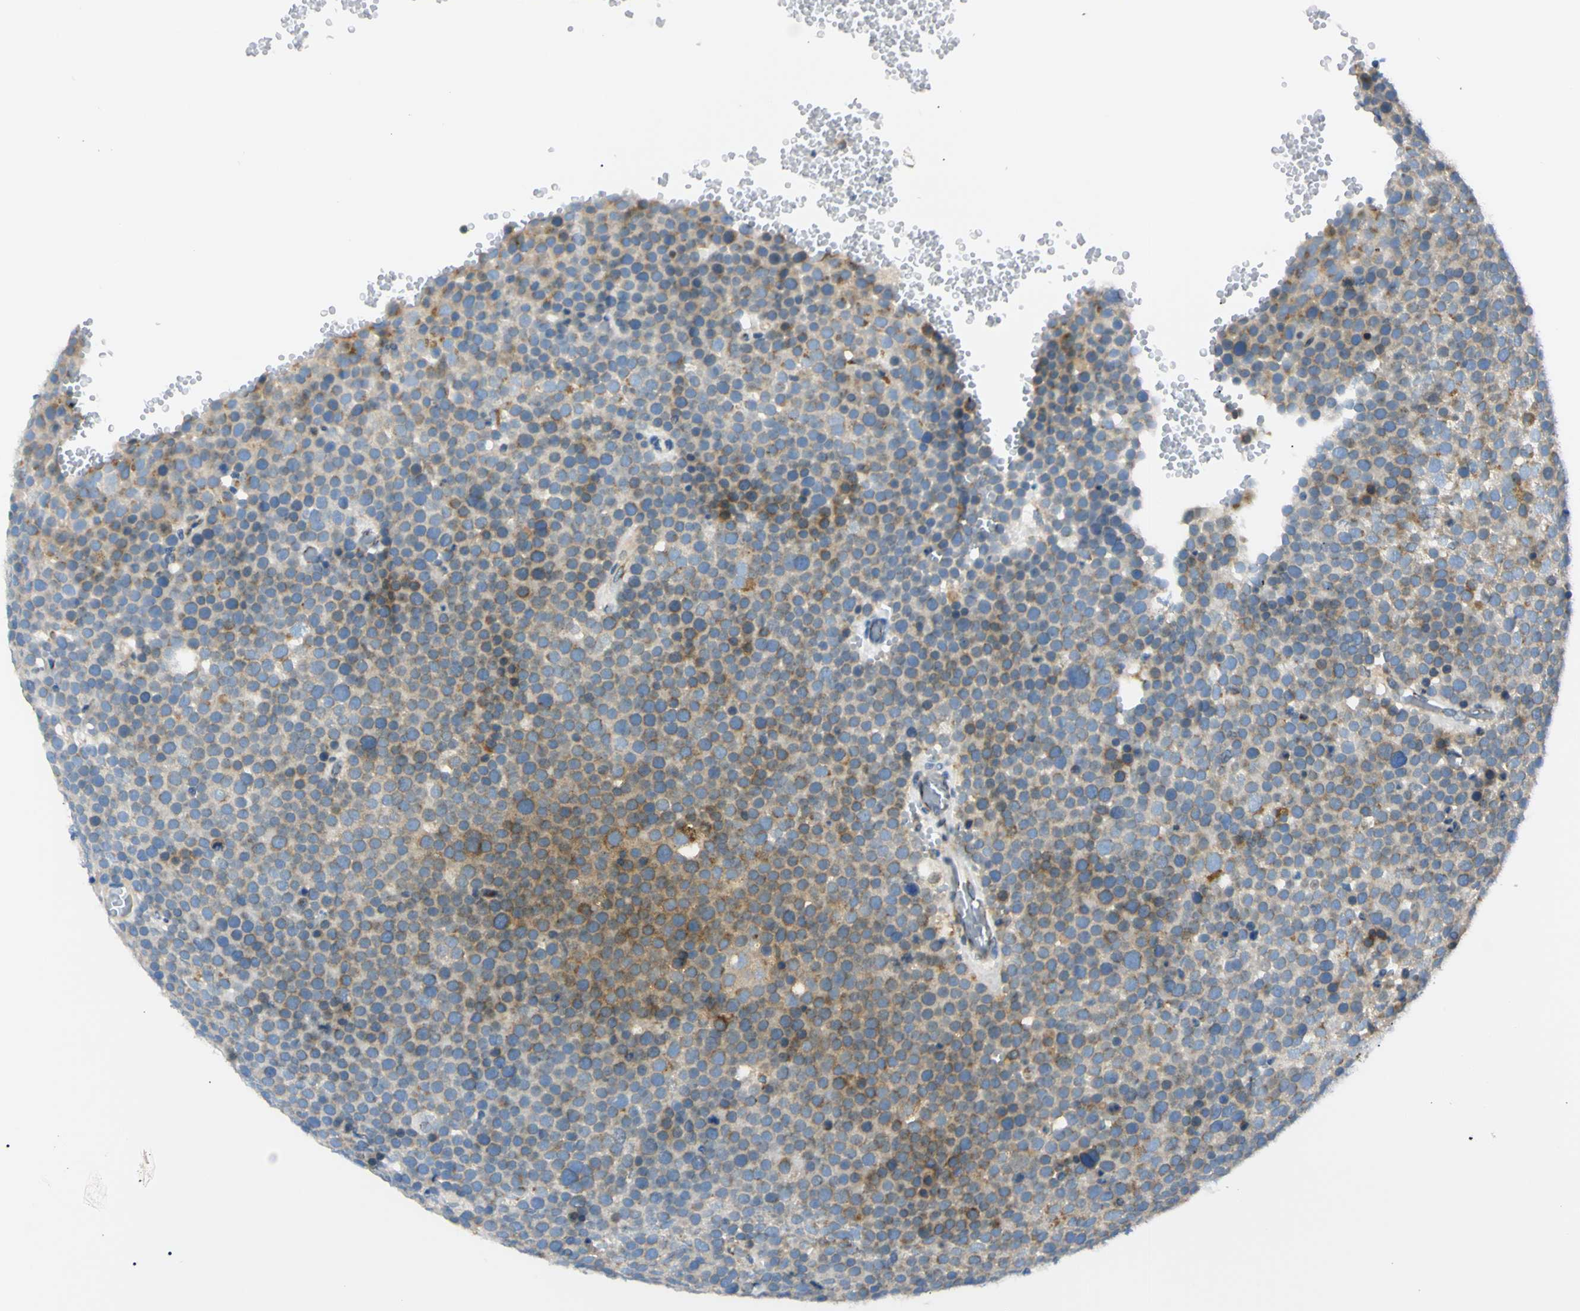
{"staining": {"intensity": "moderate", "quantity": "25%-75%", "location": "cytoplasmic/membranous"}, "tissue": "testis cancer", "cell_type": "Tumor cells", "image_type": "cancer", "snomed": [{"axis": "morphology", "description": "Seminoma, NOS"}, {"axis": "topography", "description": "Testis"}], "caption": "High-power microscopy captured an IHC photomicrograph of testis cancer, revealing moderate cytoplasmic/membranous positivity in approximately 25%-75% of tumor cells.", "gene": "IER3IP1", "patient": {"sex": "male", "age": 71}}